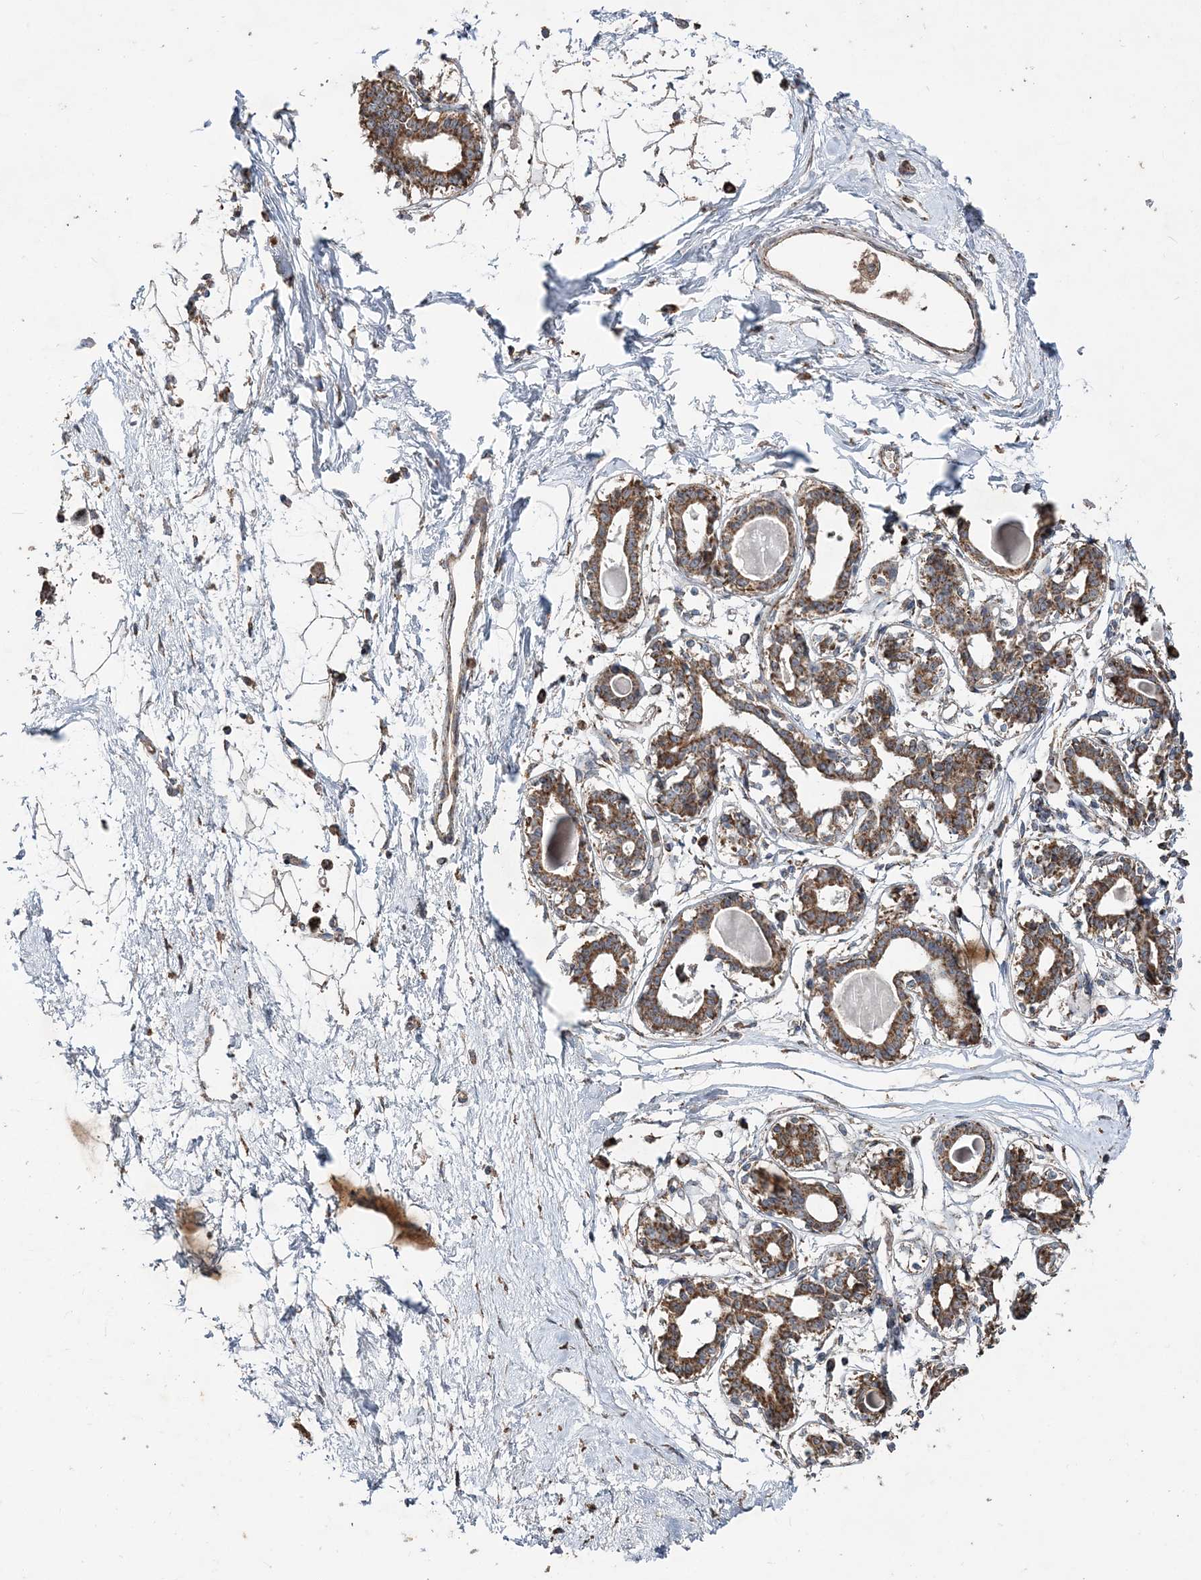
{"staining": {"intensity": "moderate", "quantity": "<25%", "location": "cytoplasmic/membranous"}, "tissue": "breast", "cell_type": "Adipocytes", "image_type": "normal", "snomed": [{"axis": "morphology", "description": "Normal tissue, NOS"}, {"axis": "topography", "description": "Breast"}], "caption": "Moderate cytoplasmic/membranous expression is identified in approximately <25% of adipocytes in benign breast.", "gene": "POC5", "patient": {"sex": "female", "age": 45}}